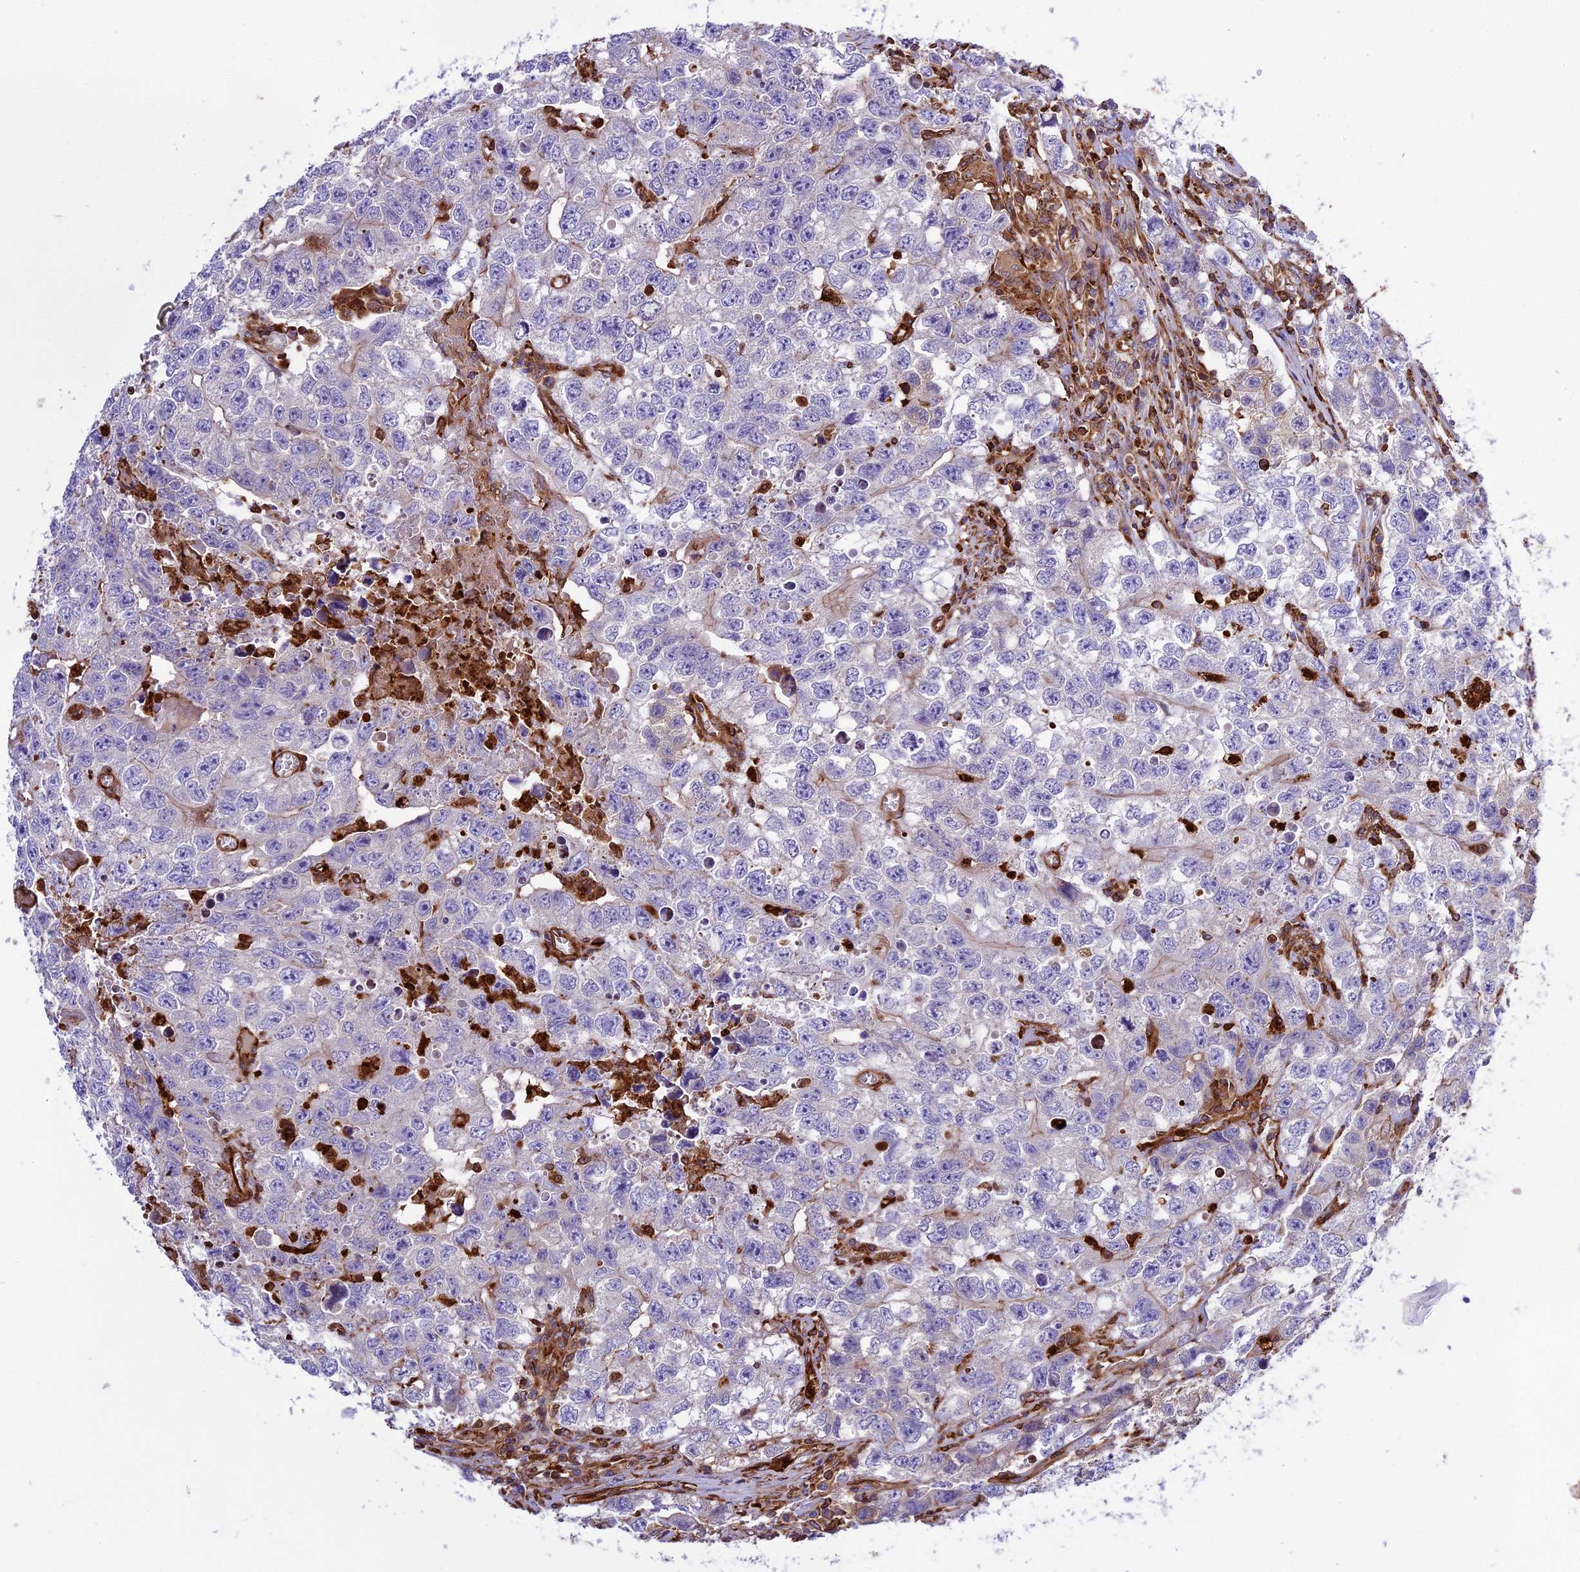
{"staining": {"intensity": "negative", "quantity": "none", "location": "none"}, "tissue": "testis cancer", "cell_type": "Tumor cells", "image_type": "cancer", "snomed": [{"axis": "morphology", "description": "Seminoma, NOS"}, {"axis": "morphology", "description": "Carcinoma, Embryonal, NOS"}, {"axis": "topography", "description": "Testis"}], "caption": "Immunohistochemistry photomicrograph of testis cancer (seminoma) stained for a protein (brown), which exhibits no positivity in tumor cells.", "gene": "CD99L2", "patient": {"sex": "male", "age": 43}}